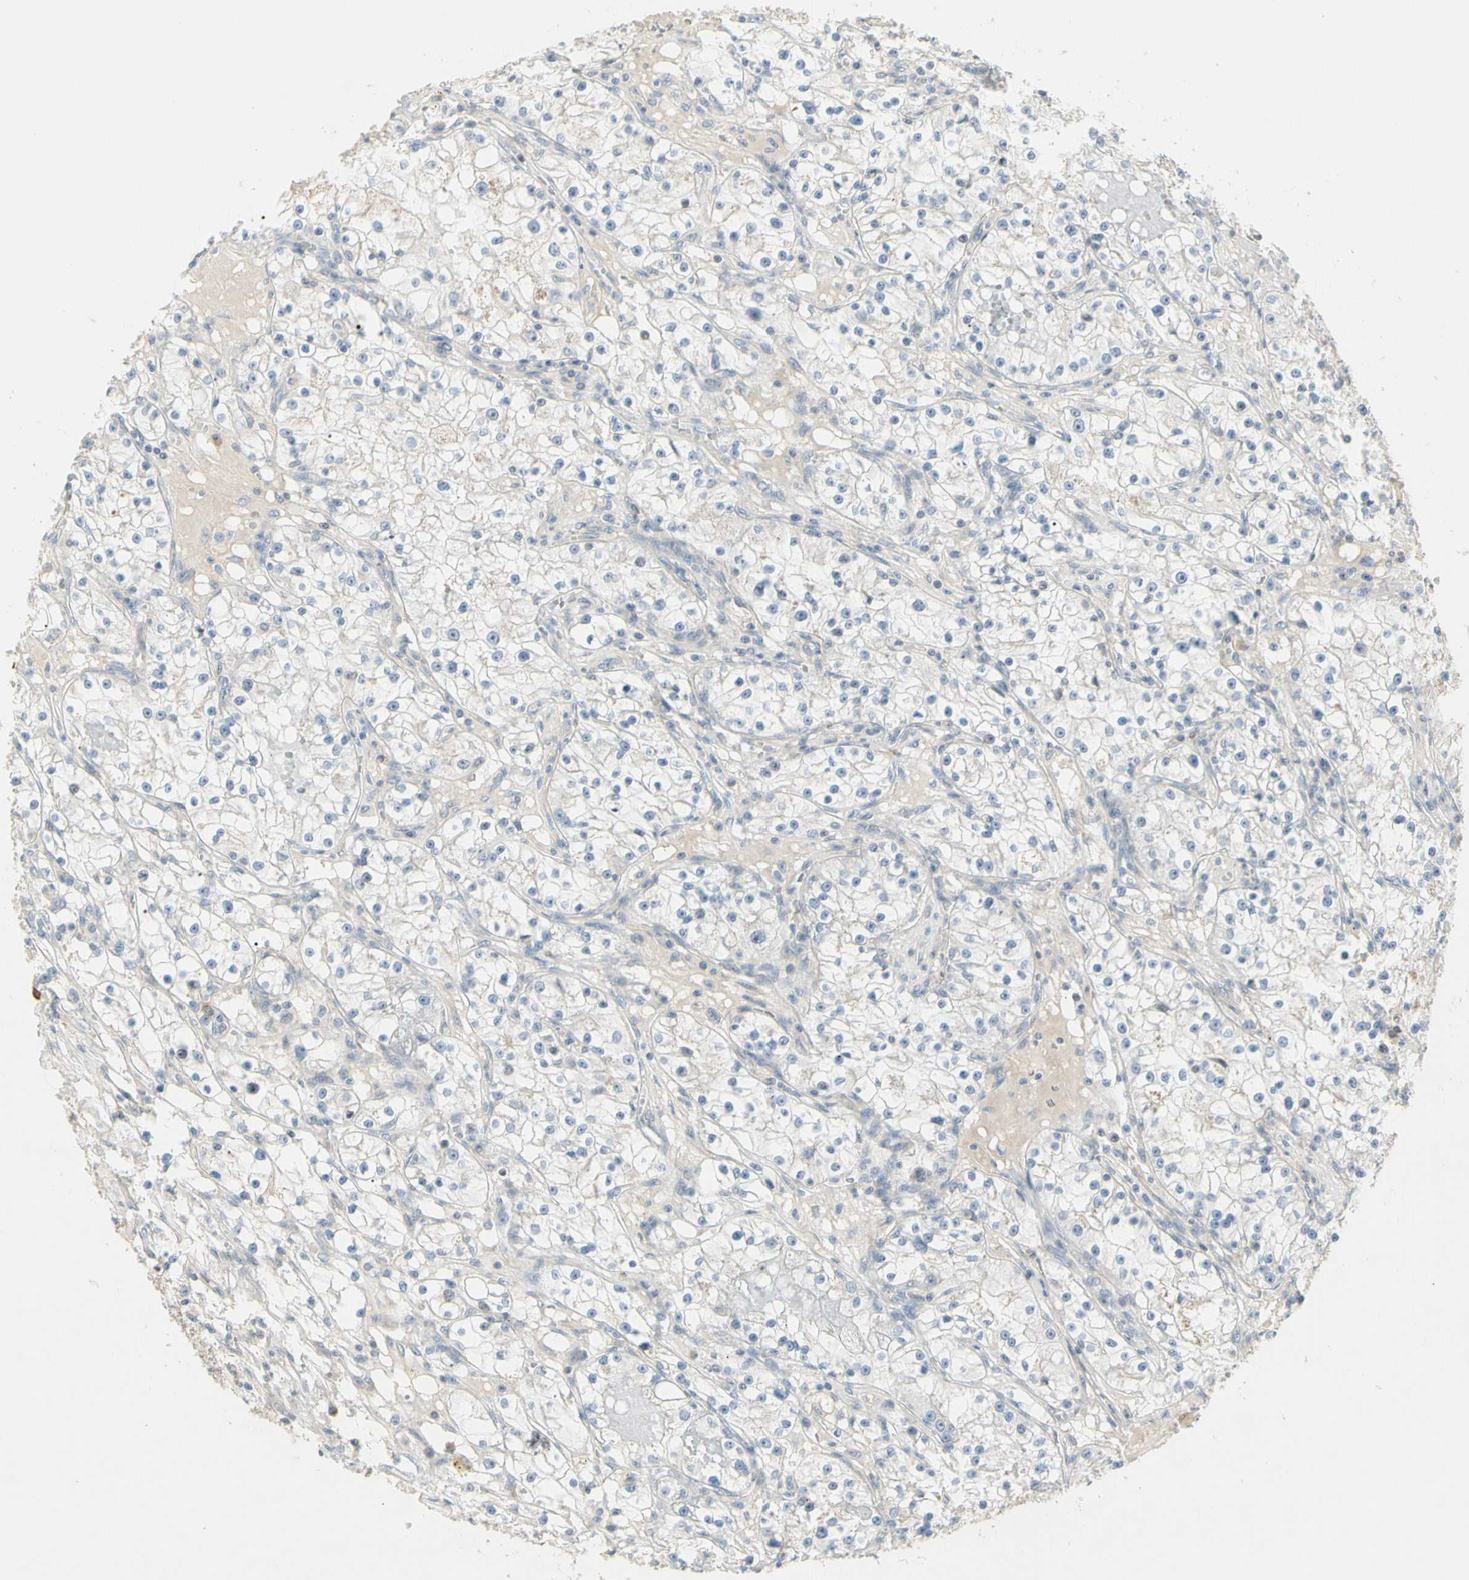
{"staining": {"intensity": "negative", "quantity": "none", "location": "none"}, "tissue": "renal cancer", "cell_type": "Tumor cells", "image_type": "cancer", "snomed": [{"axis": "morphology", "description": "Adenocarcinoma, NOS"}, {"axis": "topography", "description": "Kidney"}], "caption": "There is no significant staining in tumor cells of adenocarcinoma (renal).", "gene": "NFKB2", "patient": {"sex": "male", "age": 56}}